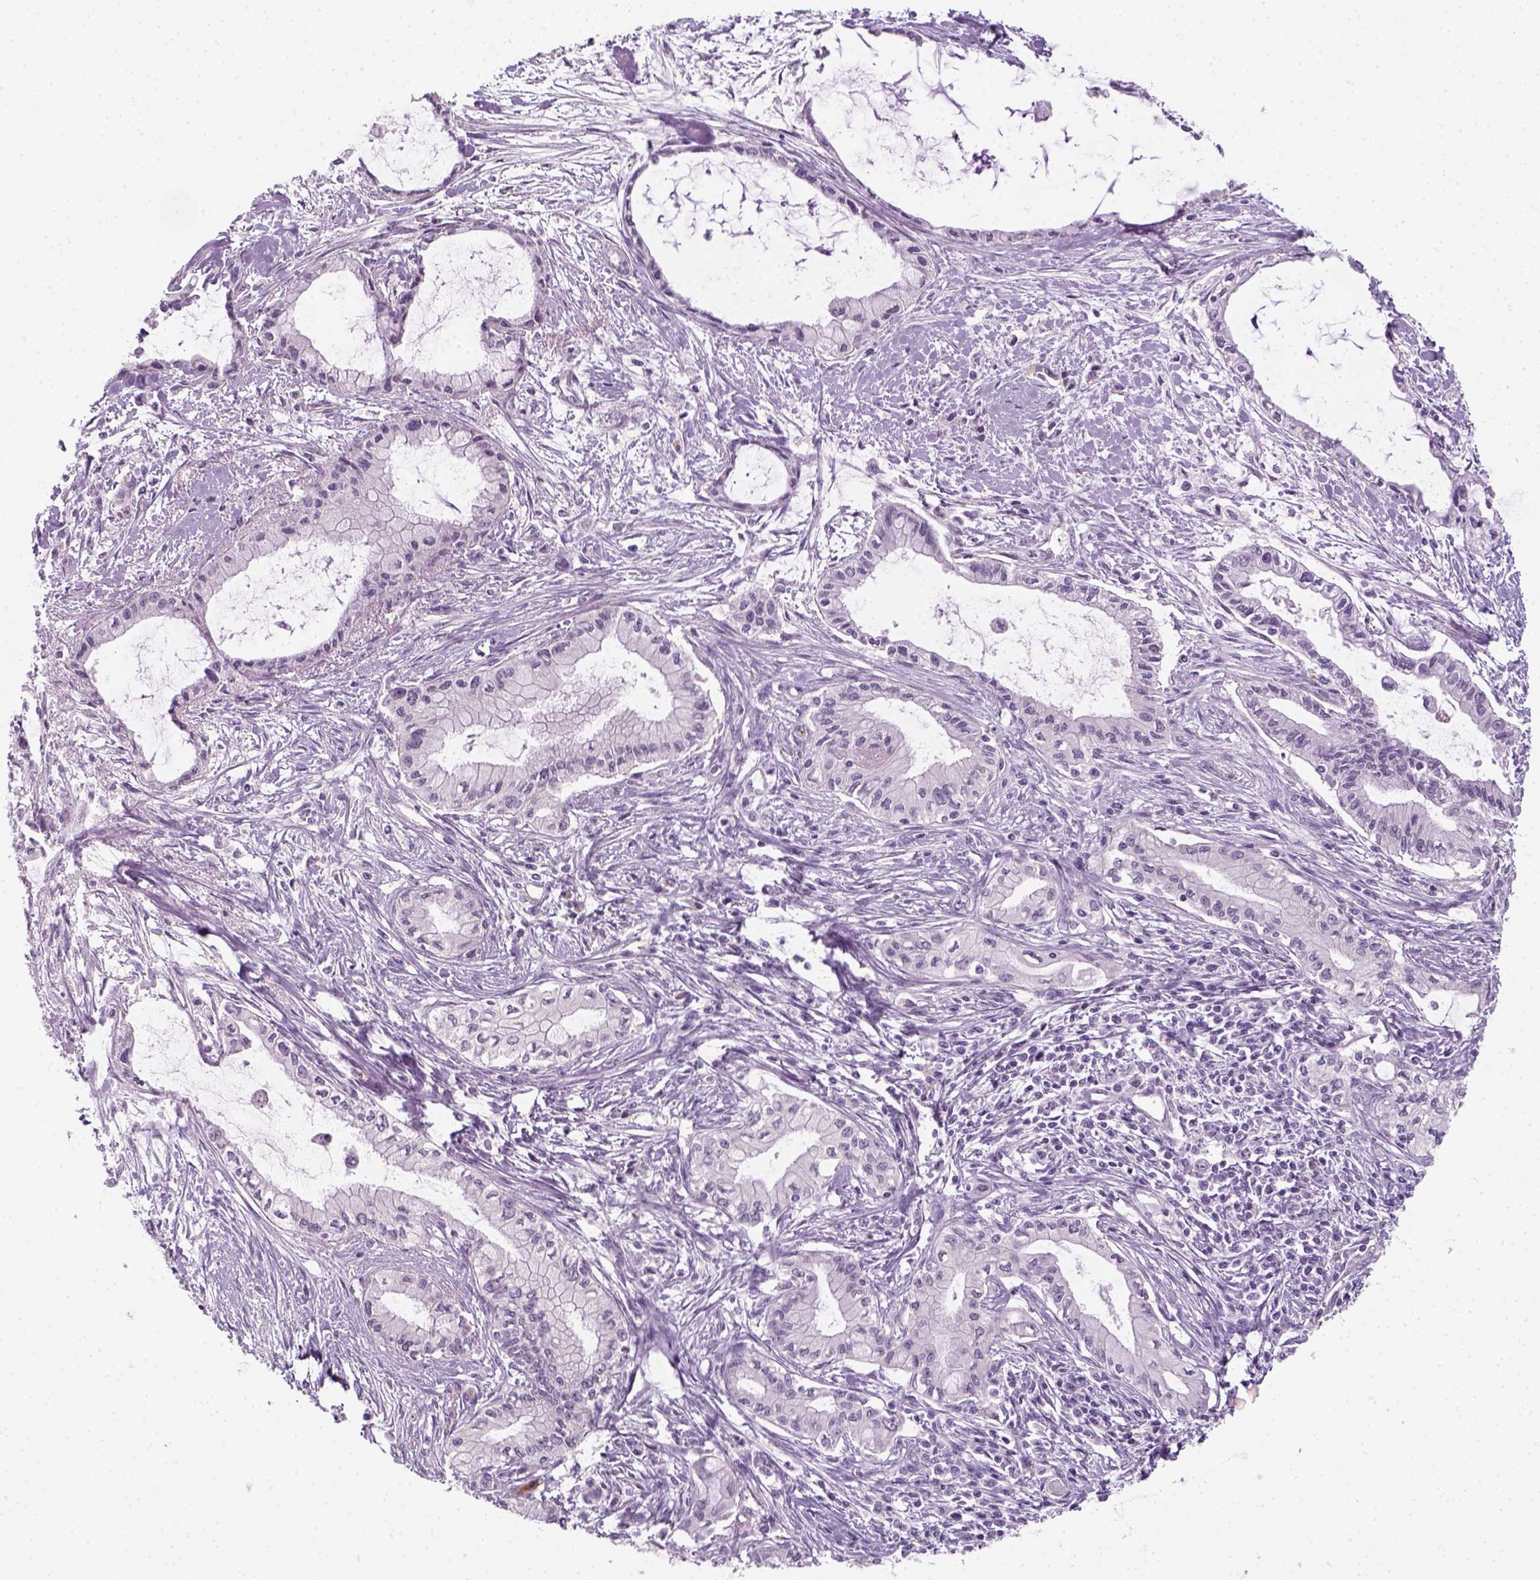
{"staining": {"intensity": "negative", "quantity": "none", "location": "none"}, "tissue": "pancreatic cancer", "cell_type": "Tumor cells", "image_type": "cancer", "snomed": [{"axis": "morphology", "description": "Adenocarcinoma, NOS"}, {"axis": "topography", "description": "Pancreas"}], "caption": "A high-resolution image shows IHC staining of pancreatic adenocarcinoma, which shows no significant staining in tumor cells. (DAB (3,3'-diaminobenzidine) immunohistochemistry with hematoxylin counter stain).", "gene": "FAM163B", "patient": {"sex": "male", "age": 48}}